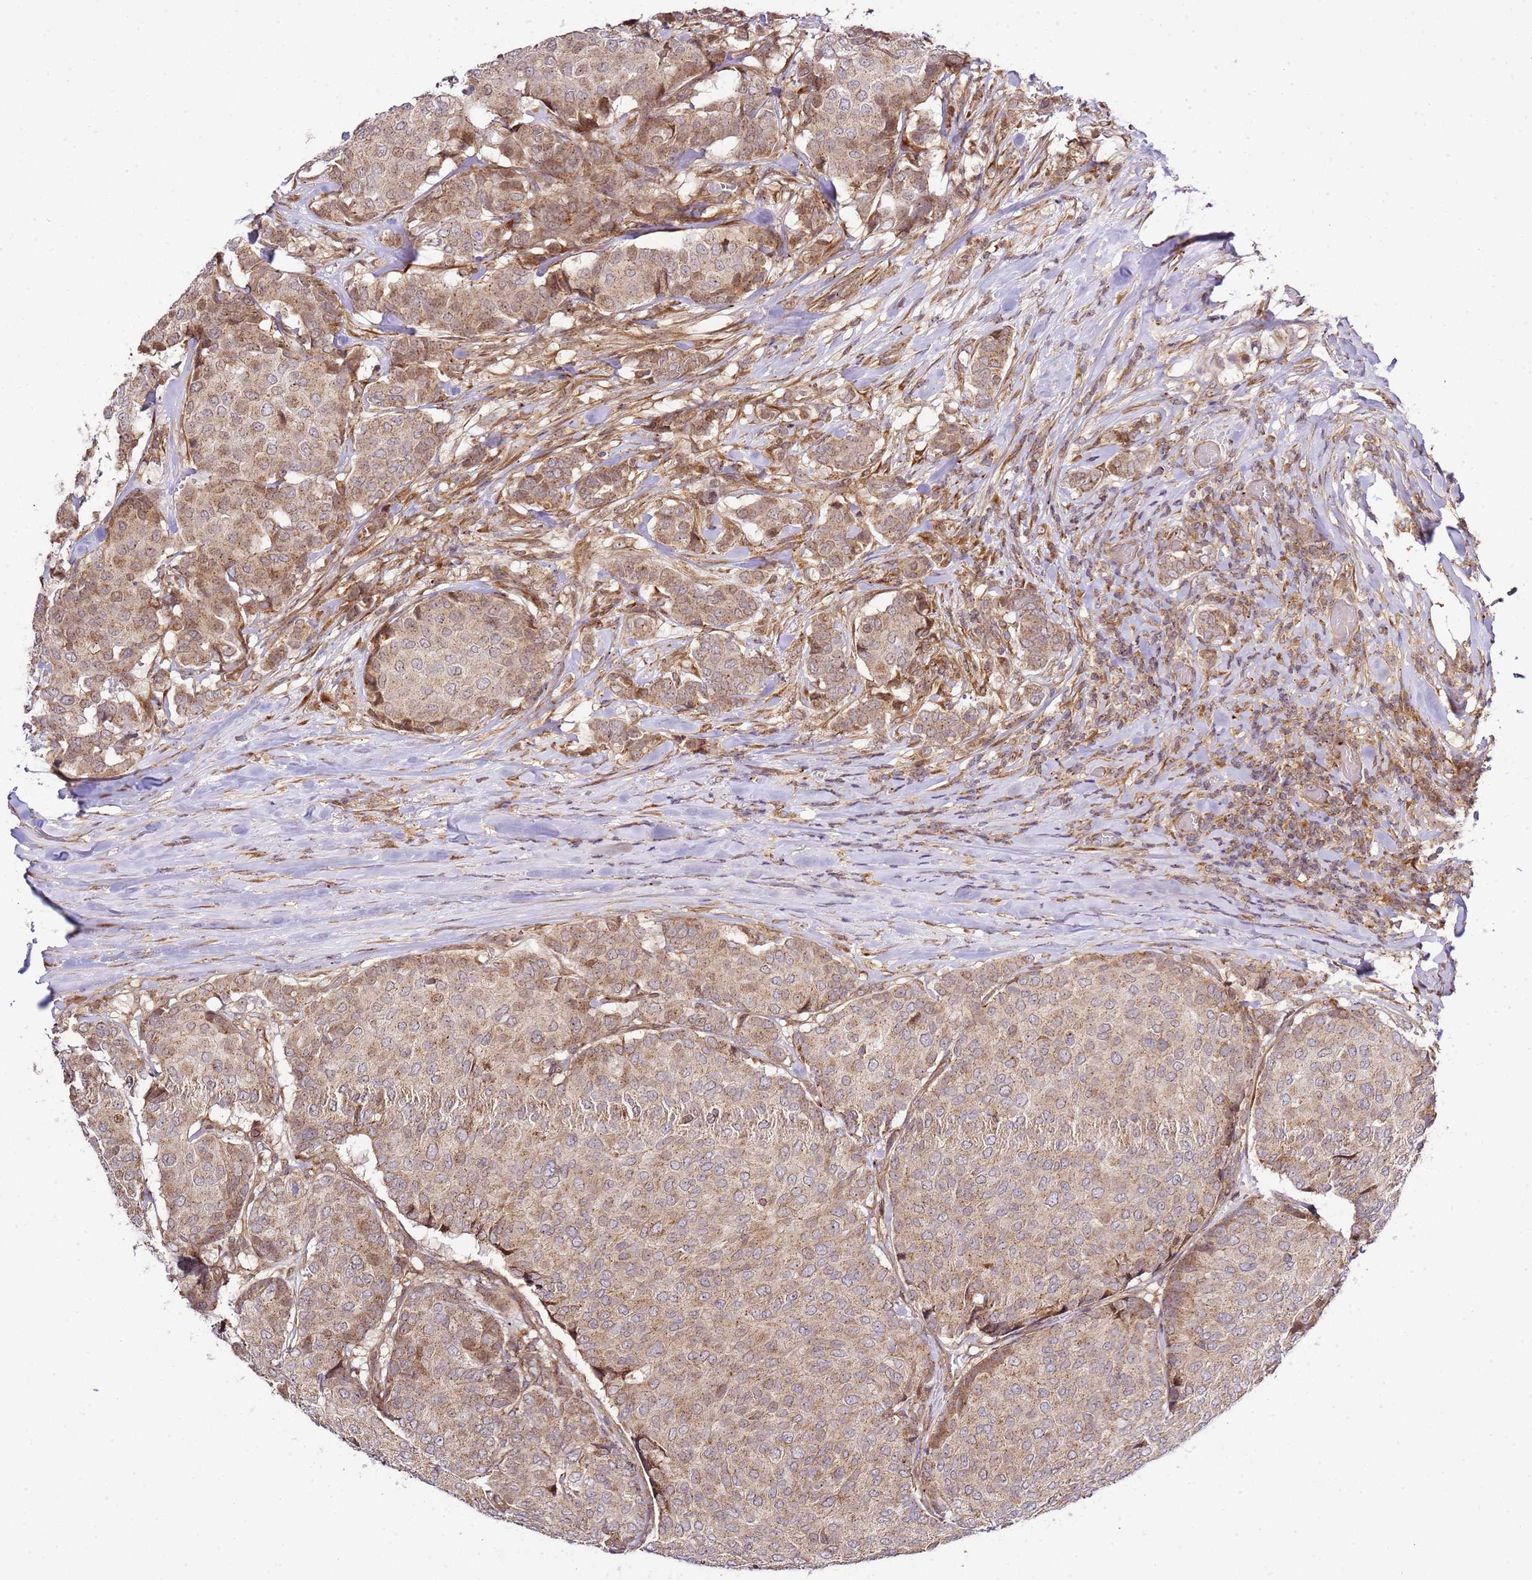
{"staining": {"intensity": "moderate", "quantity": ">75%", "location": "cytoplasmic/membranous"}, "tissue": "breast cancer", "cell_type": "Tumor cells", "image_type": "cancer", "snomed": [{"axis": "morphology", "description": "Duct carcinoma"}, {"axis": "topography", "description": "Breast"}], "caption": "Immunohistochemical staining of human infiltrating ductal carcinoma (breast) displays medium levels of moderate cytoplasmic/membranous protein staining in about >75% of tumor cells. The protein of interest is shown in brown color, while the nuclei are stained blue.", "gene": "RASA3", "patient": {"sex": "female", "age": 75}}